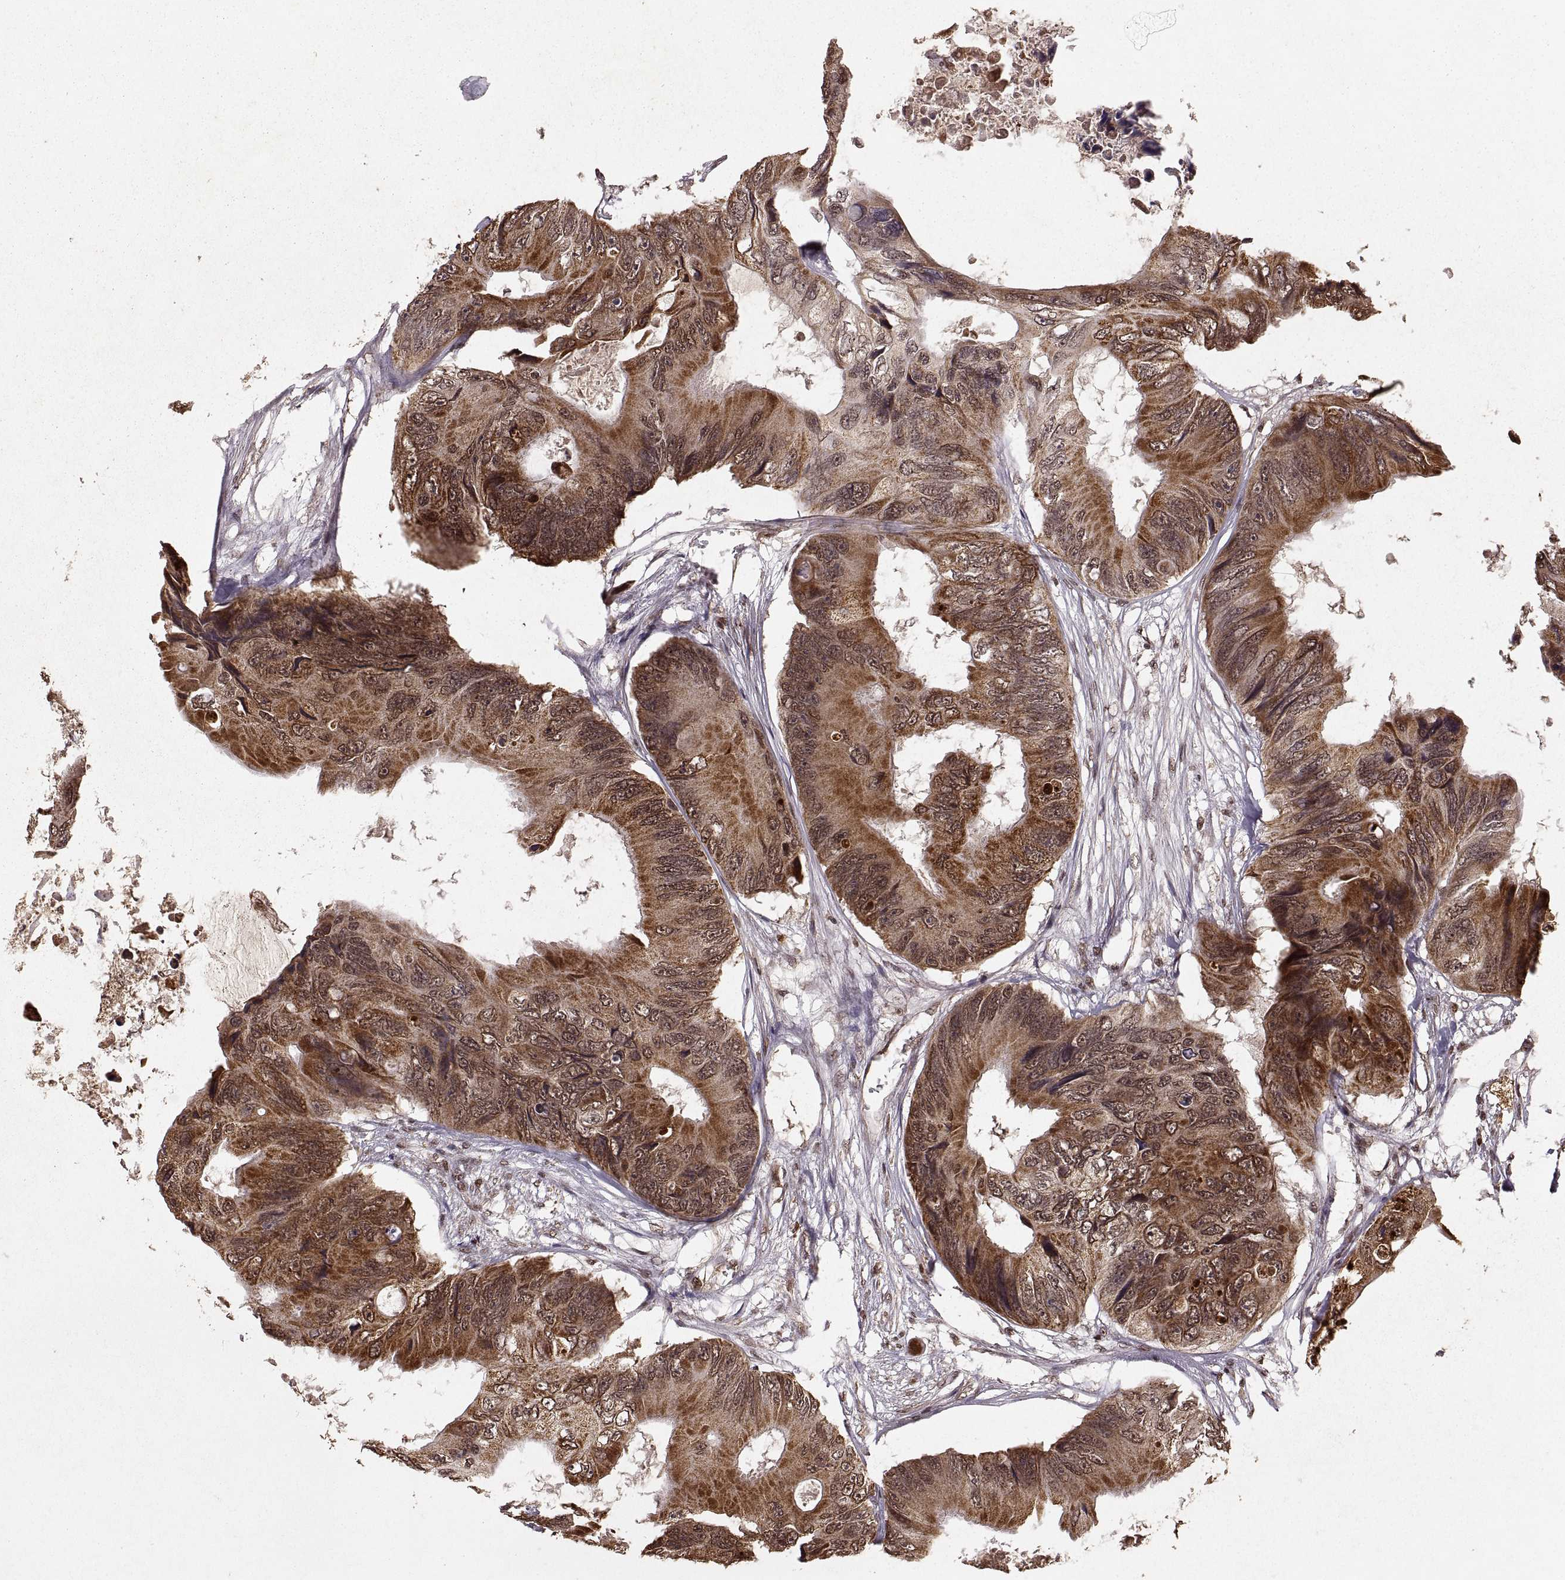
{"staining": {"intensity": "strong", "quantity": ">75%", "location": "cytoplasmic/membranous"}, "tissue": "colorectal cancer", "cell_type": "Tumor cells", "image_type": "cancer", "snomed": [{"axis": "morphology", "description": "Adenocarcinoma, NOS"}, {"axis": "topography", "description": "Rectum"}], "caption": "The photomicrograph shows staining of adenocarcinoma (colorectal), revealing strong cytoplasmic/membranous protein staining (brown color) within tumor cells.", "gene": "RFT1", "patient": {"sex": "male", "age": 63}}